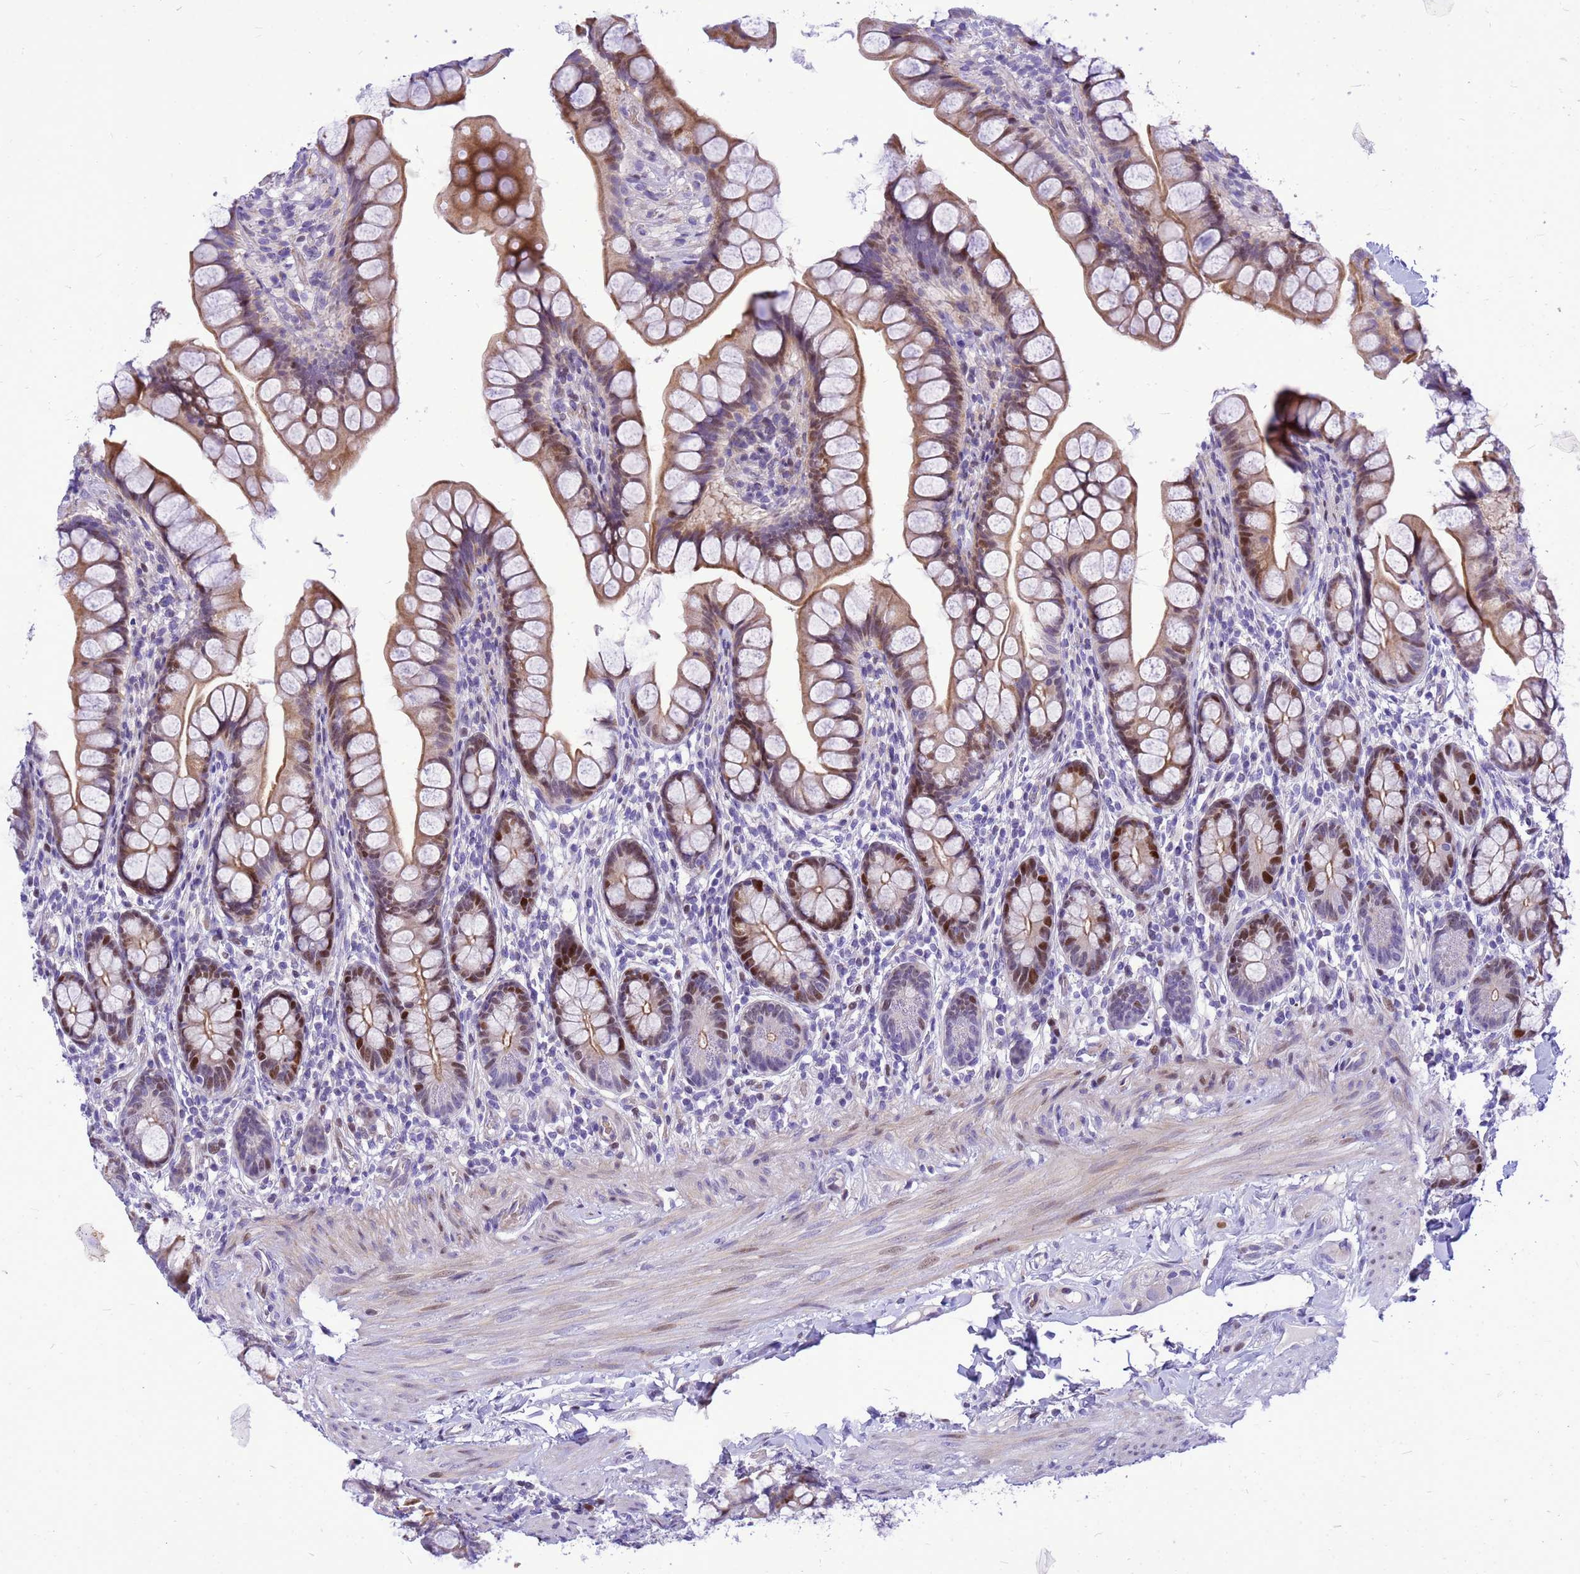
{"staining": {"intensity": "moderate", "quantity": ">75%", "location": "cytoplasmic/membranous,nuclear"}, "tissue": "small intestine", "cell_type": "Glandular cells", "image_type": "normal", "snomed": [{"axis": "morphology", "description": "Normal tissue, NOS"}, {"axis": "topography", "description": "Small intestine"}], "caption": "Approximately >75% of glandular cells in normal small intestine exhibit moderate cytoplasmic/membranous,nuclear protein staining as visualized by brown immunohistochemical staining.", "gene": "ADAMTS7", "patient": {"sex": "male", "age": 70}}